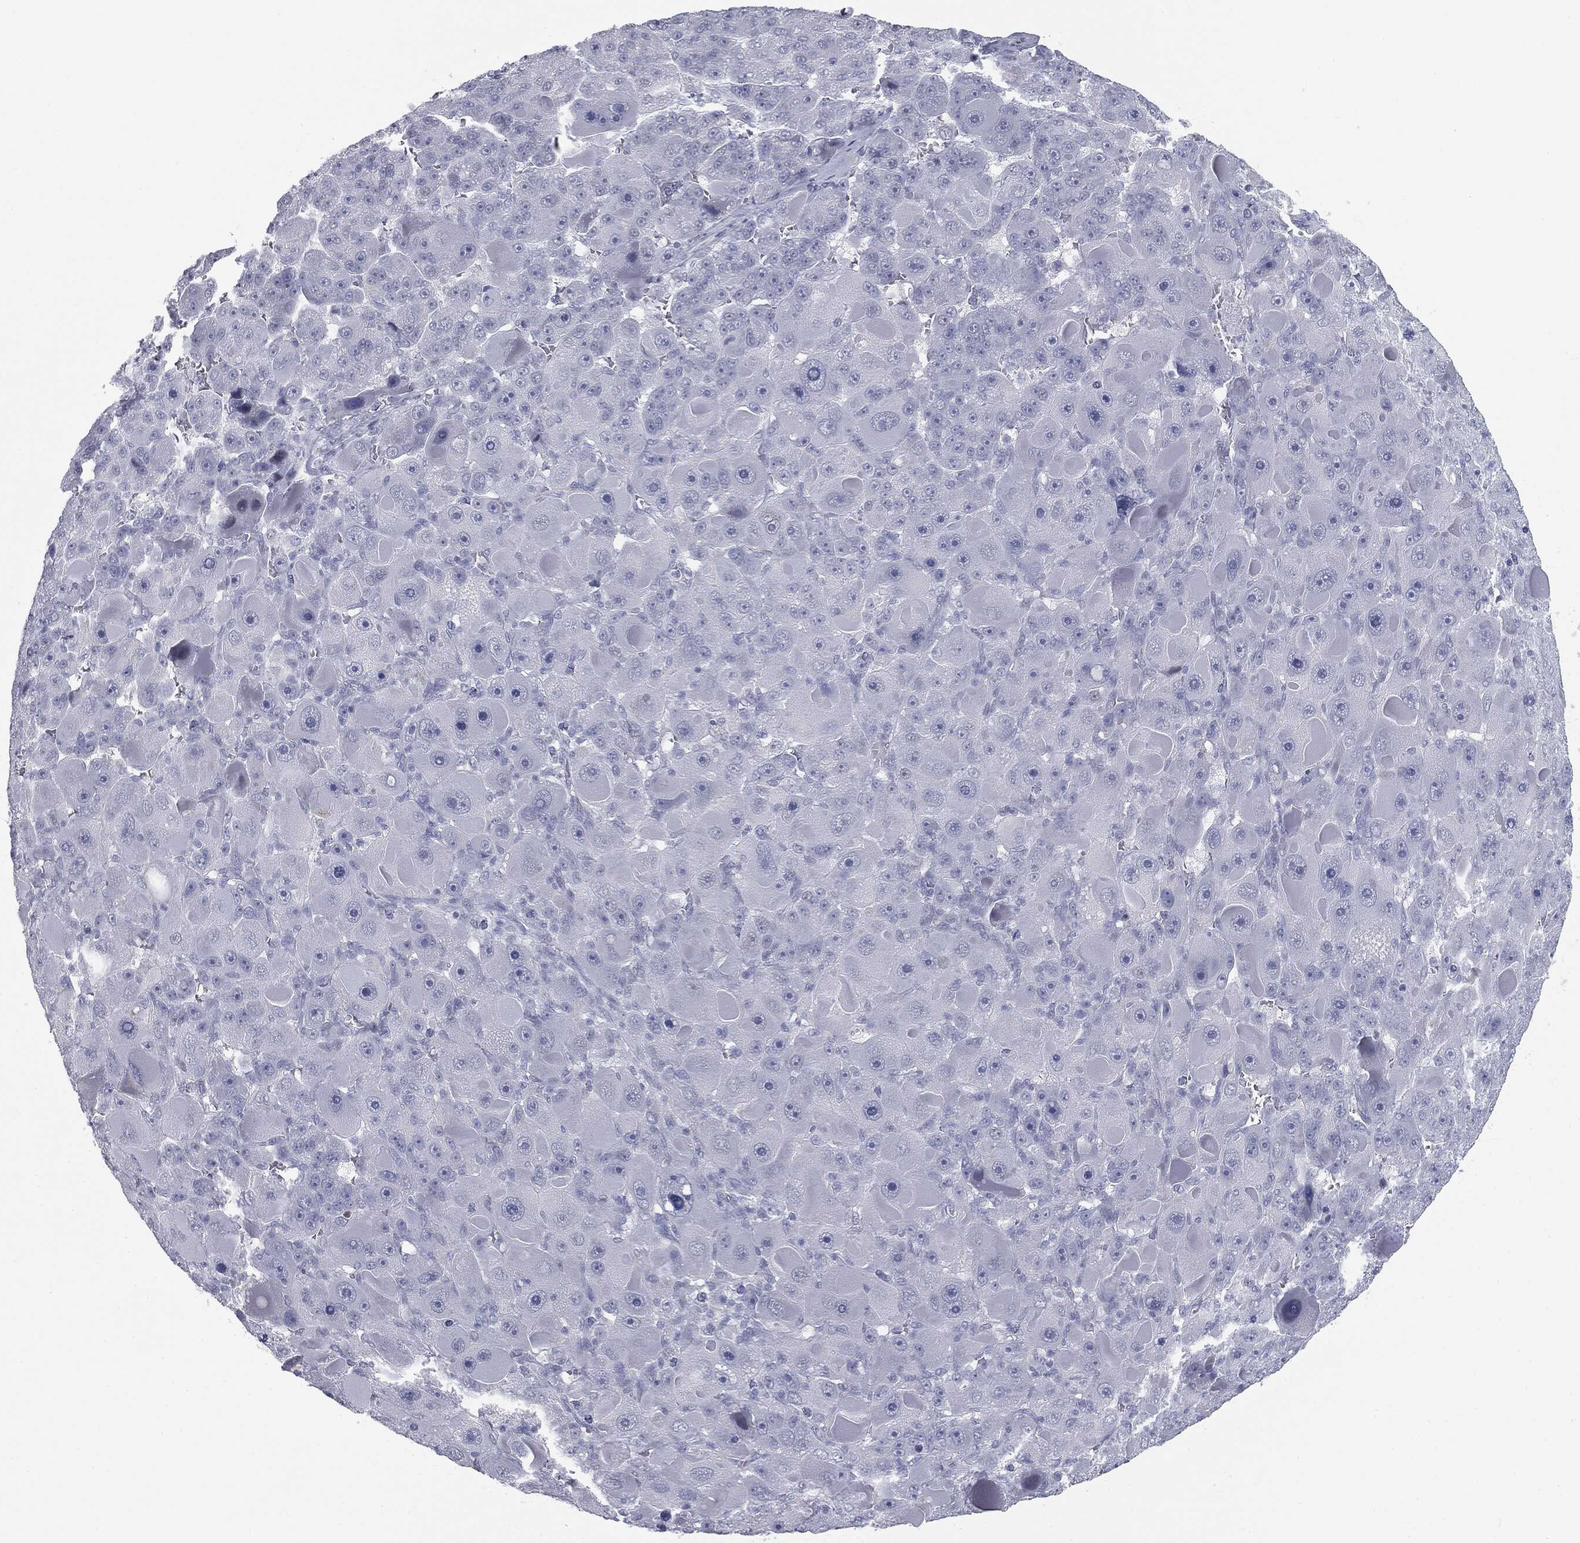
{"staining": {"intensity": "negative", "quantity": "none", "location": "none"}, "tissue": "liver cancer", "cell_type": "Tumor cells", "image_type": "cancer", "snomed": [{"axis": "morphology", "description": "Carcinoma, Hepatocellular, NOS"}, {"axis": "topography", "description": "Liver"}], "caption": "DAB (3,3'-diaminobenzidine) immunohistochemical staining of human hepatocellular carcinoma (liver) demonstrates no significant positivity in tumor cells.", "gene": "TPO", "patient": {"sex": "male", "age": 76}}